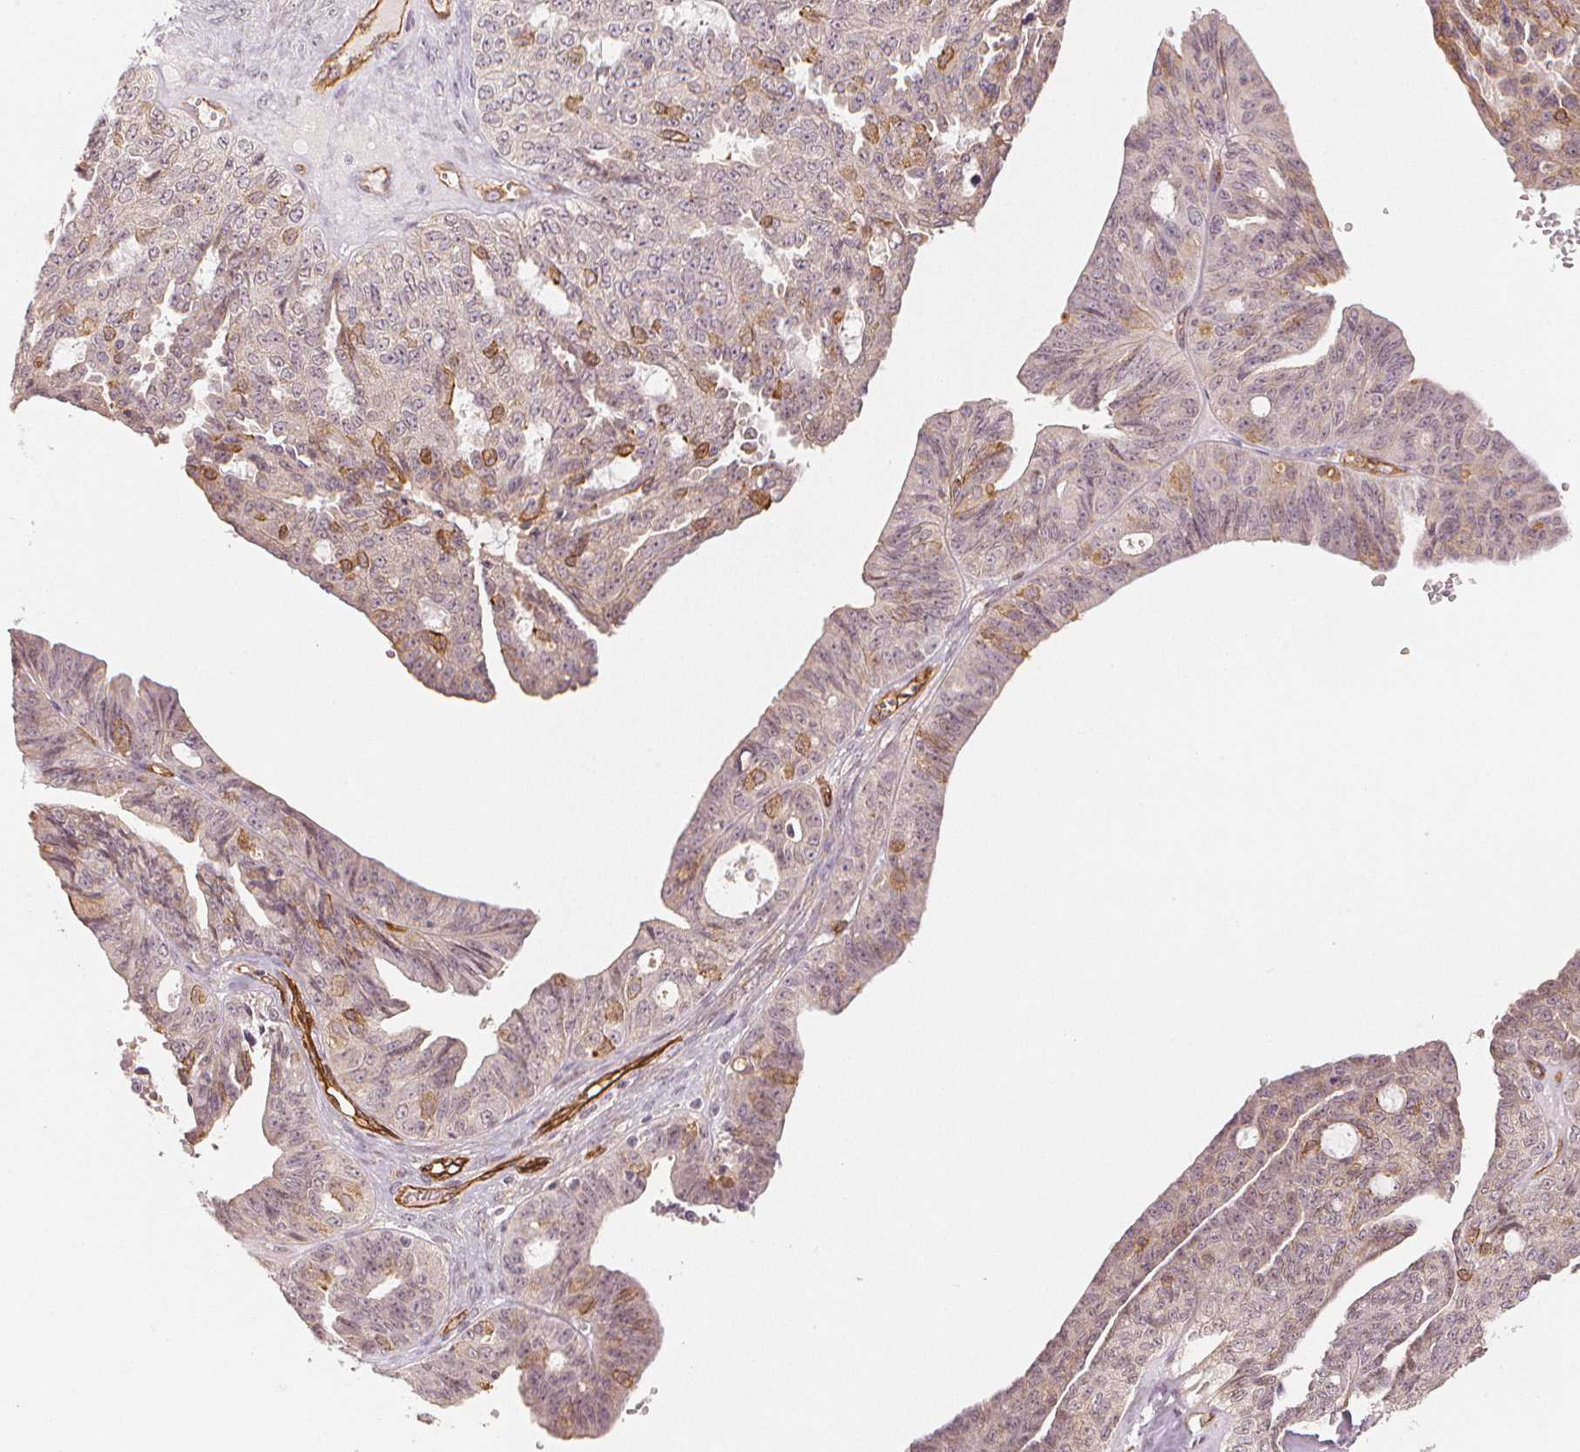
{"staining": {"intensity": "moderate", "quantity": "<25%", "location": "nuclear"}, "tissue": "ovarian cancer", "cell_type": "Tumor cells", "image_type": "cancer", "snomed": [{"axis": "morphology", "description": "Cystadenocarcinoma, serous, NOS"}, {"axis": "topography", "description": "Ovary"}], "caption": "The image demonstrates staining of ovarian cancer, revealing moderate nuclear protein positivity (brown color) within tumor cells.", "gene": "CIB1", "patient": {"sex": "female", "age": 71}}